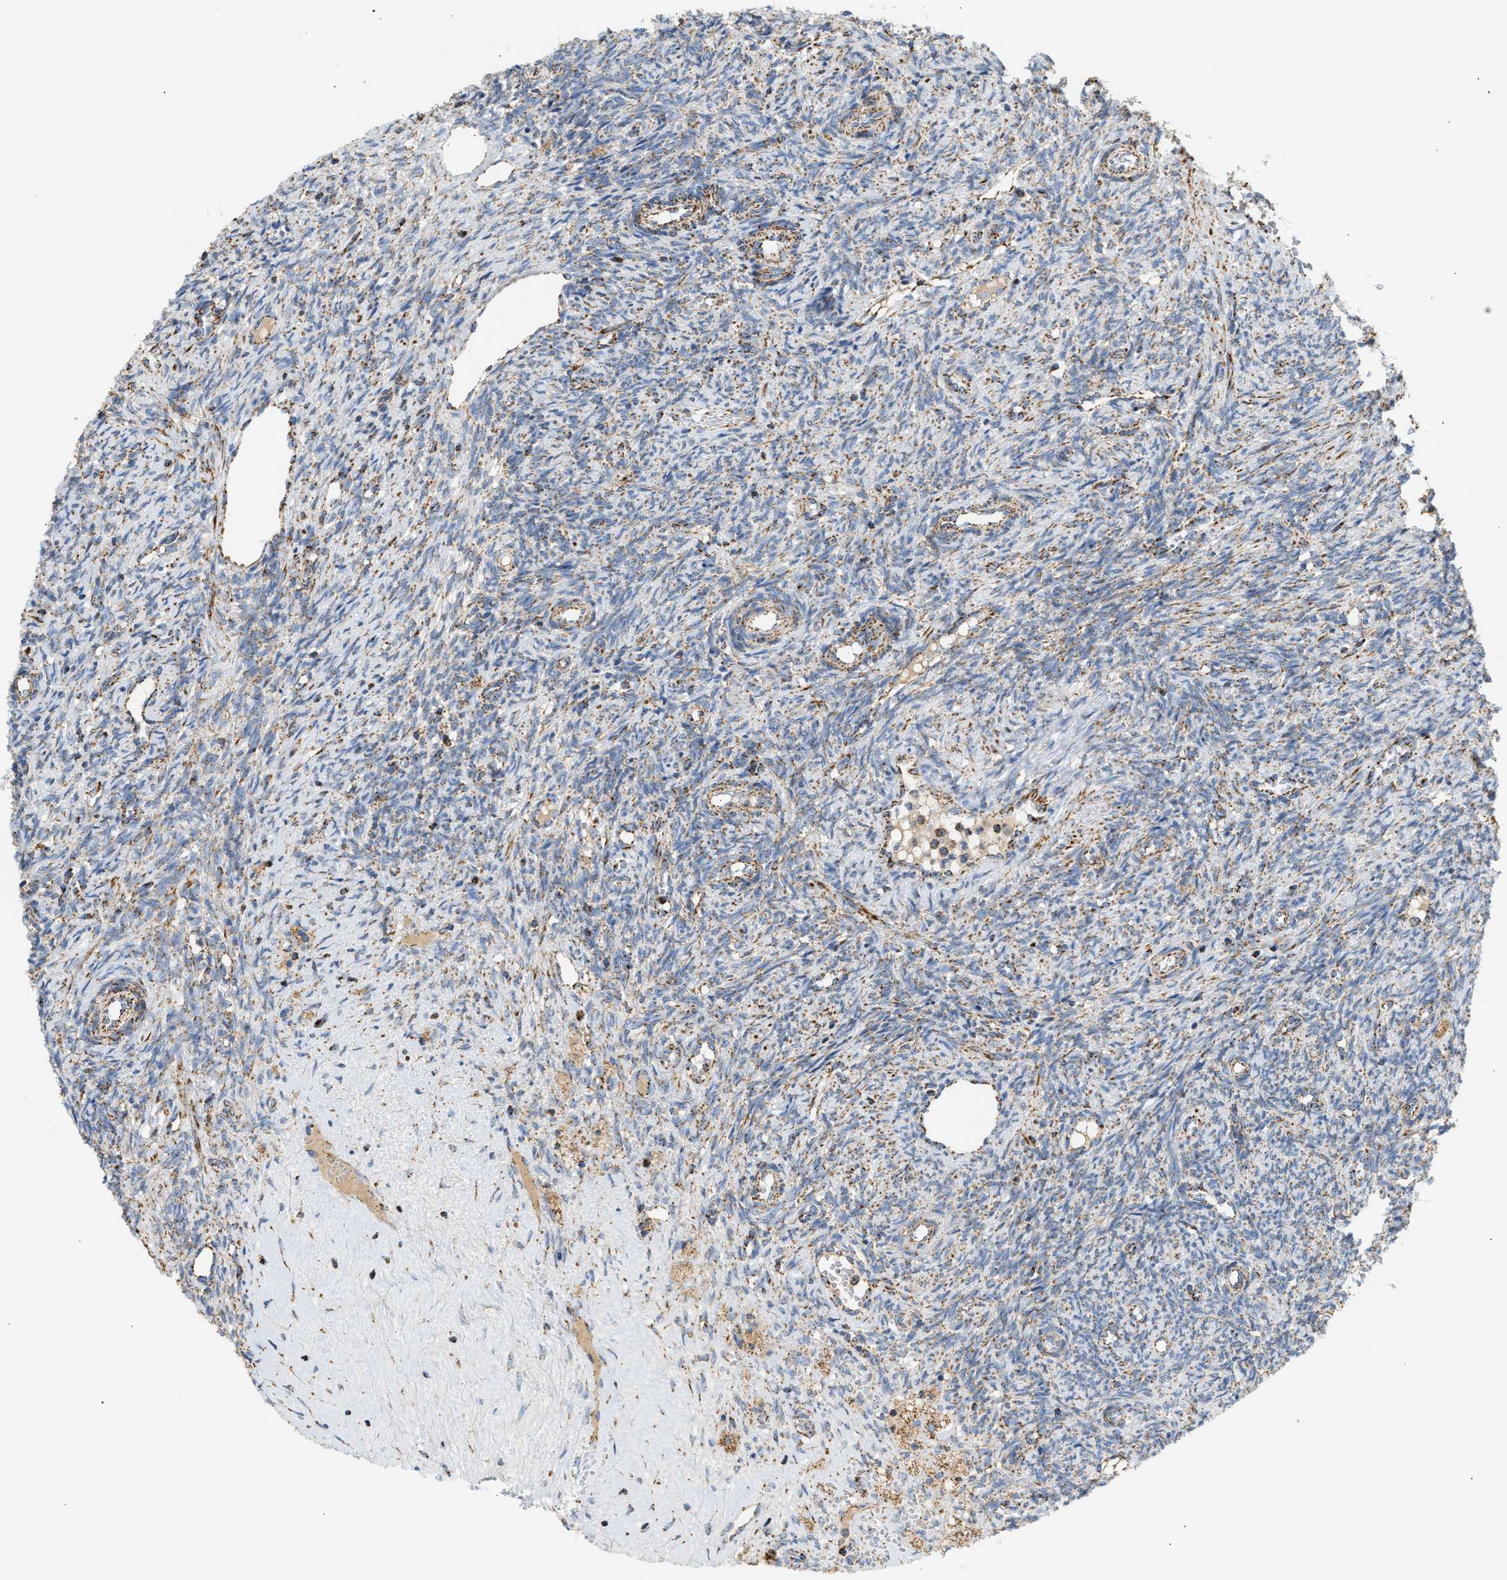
{"staining": {"intensity": "strong", "quantity": ">75%", "location": "cytoplasmic/membranous"}, "tissue": "ovary", "cell_type": "Follicle cells", "image_type": "normal", "snomed": [{"axis": "morphology", "description": "Normal tissue, NOS"}, {"axis": "topography", "description": "Ovary"}], "caption": "IHC (DAB (3,3'-diaminobenzidine)) staining of unremarkable ovary displays strong cytoplasmic/membranous protein expression in about >75% of follicle cells.", "gene": "OGDH", "patient": {"sex": "female", "age": 41}}